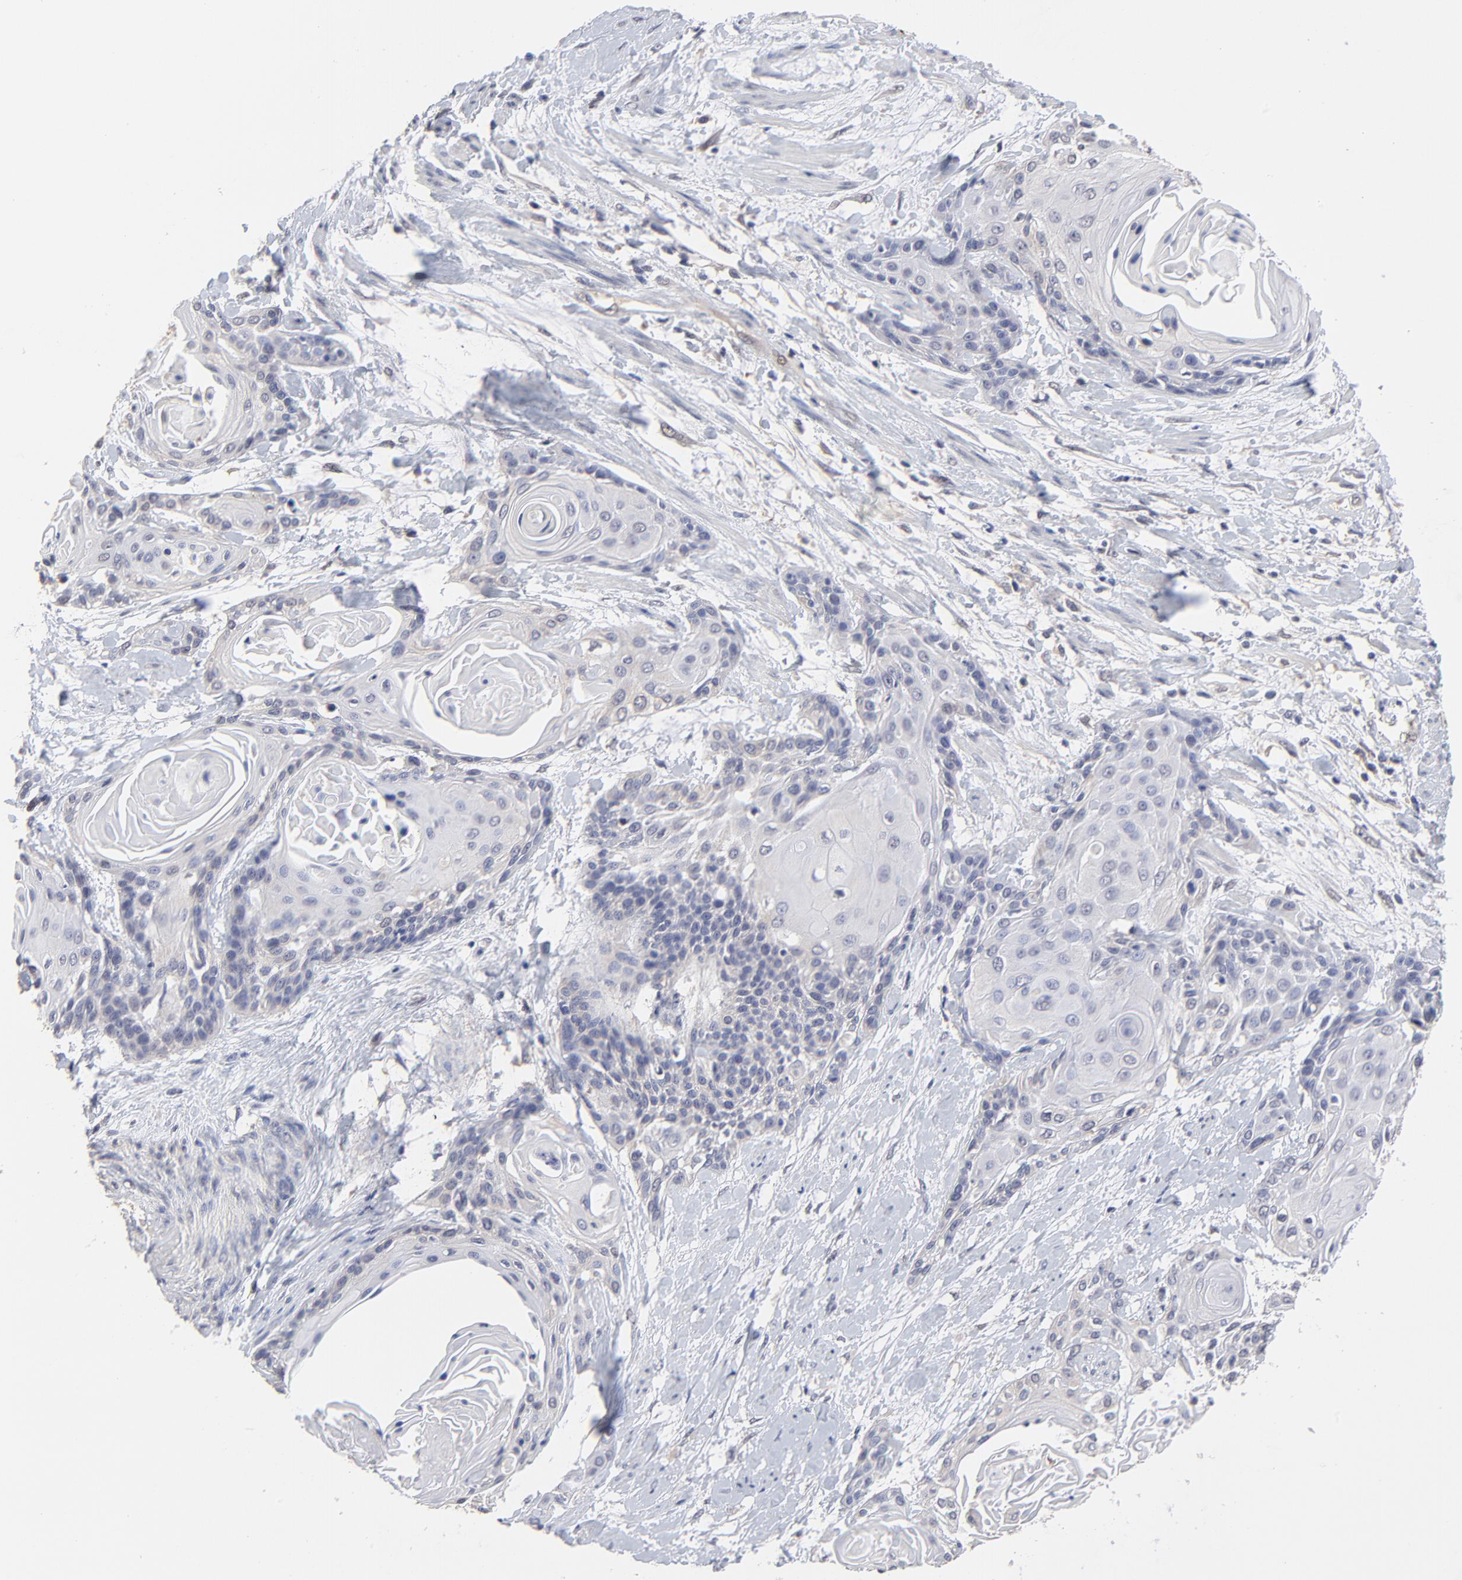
{"staining": {"intensity": "weak", "quantity": "<25%", "location": "cytoplasmic/membranous"}, "tissue": "cervical cancer", "cell_type": "Tumor cells", "image_type": "cancer", "snomed": [{"axis": "morphology", "description": "Squamous cell carcinoma, NOS"}, {"axis": "topography", "description": "Cervix"}], "caption": "High magnification brightfield microscopy of cervical cancer (squamous cell carcinoma) stained with DAB (brown) and counterstained with hematoxylin (blue): tumor cells show no significant positivity. (DAB (3,3'-diaminobenzidine) immunohistochemistry (IHC) with hematoxylin counter stain).", "gene": "CCT2", "patient": {"sex": "female", "age": 57}}